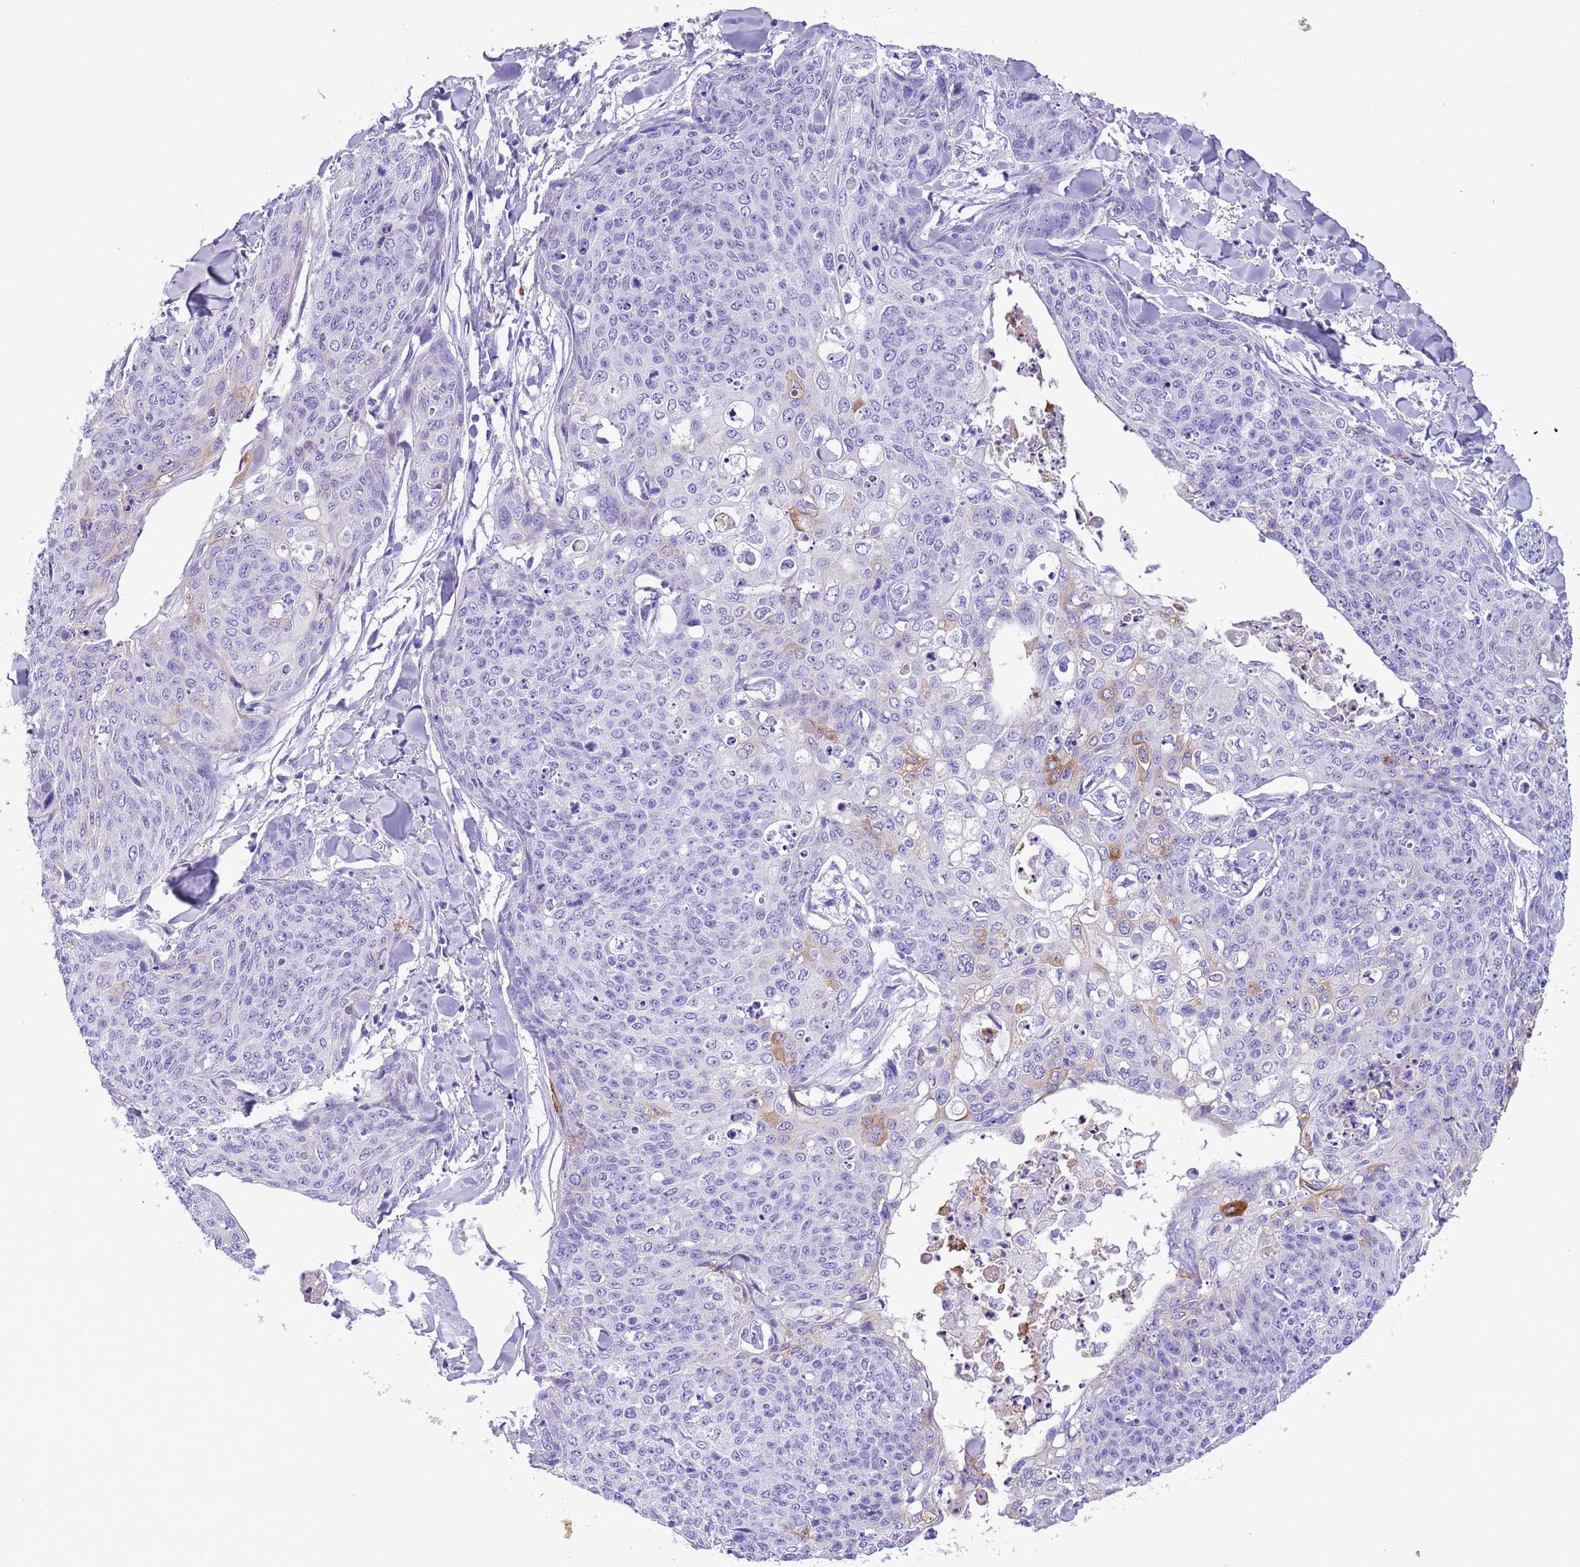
{"staining": {"intensity": "weak", "quantity": "<25%", "location": "cytoplasmic/membranous"}, "tissue": "skin cancer", "cell_type": "Tumor cells", "image_type": "cancer", "snomed": [{"axis": "morphology", "description": "Squamous cell carcinoma, NOS"}, {"axis": "topography", "description": "Skin"}, {"axis": "topography", "description": "Vulva"}], "caption": "This histopathology image is of skin cancer (squamous cell carcinoma) stained with immunohistochemistry to label a protein in brown with the nuclei are counter-stained blue. There is no expression in tumor cells.", "gene": "TBC1D10B", "patient": {"sex": "female", "age": 85}}